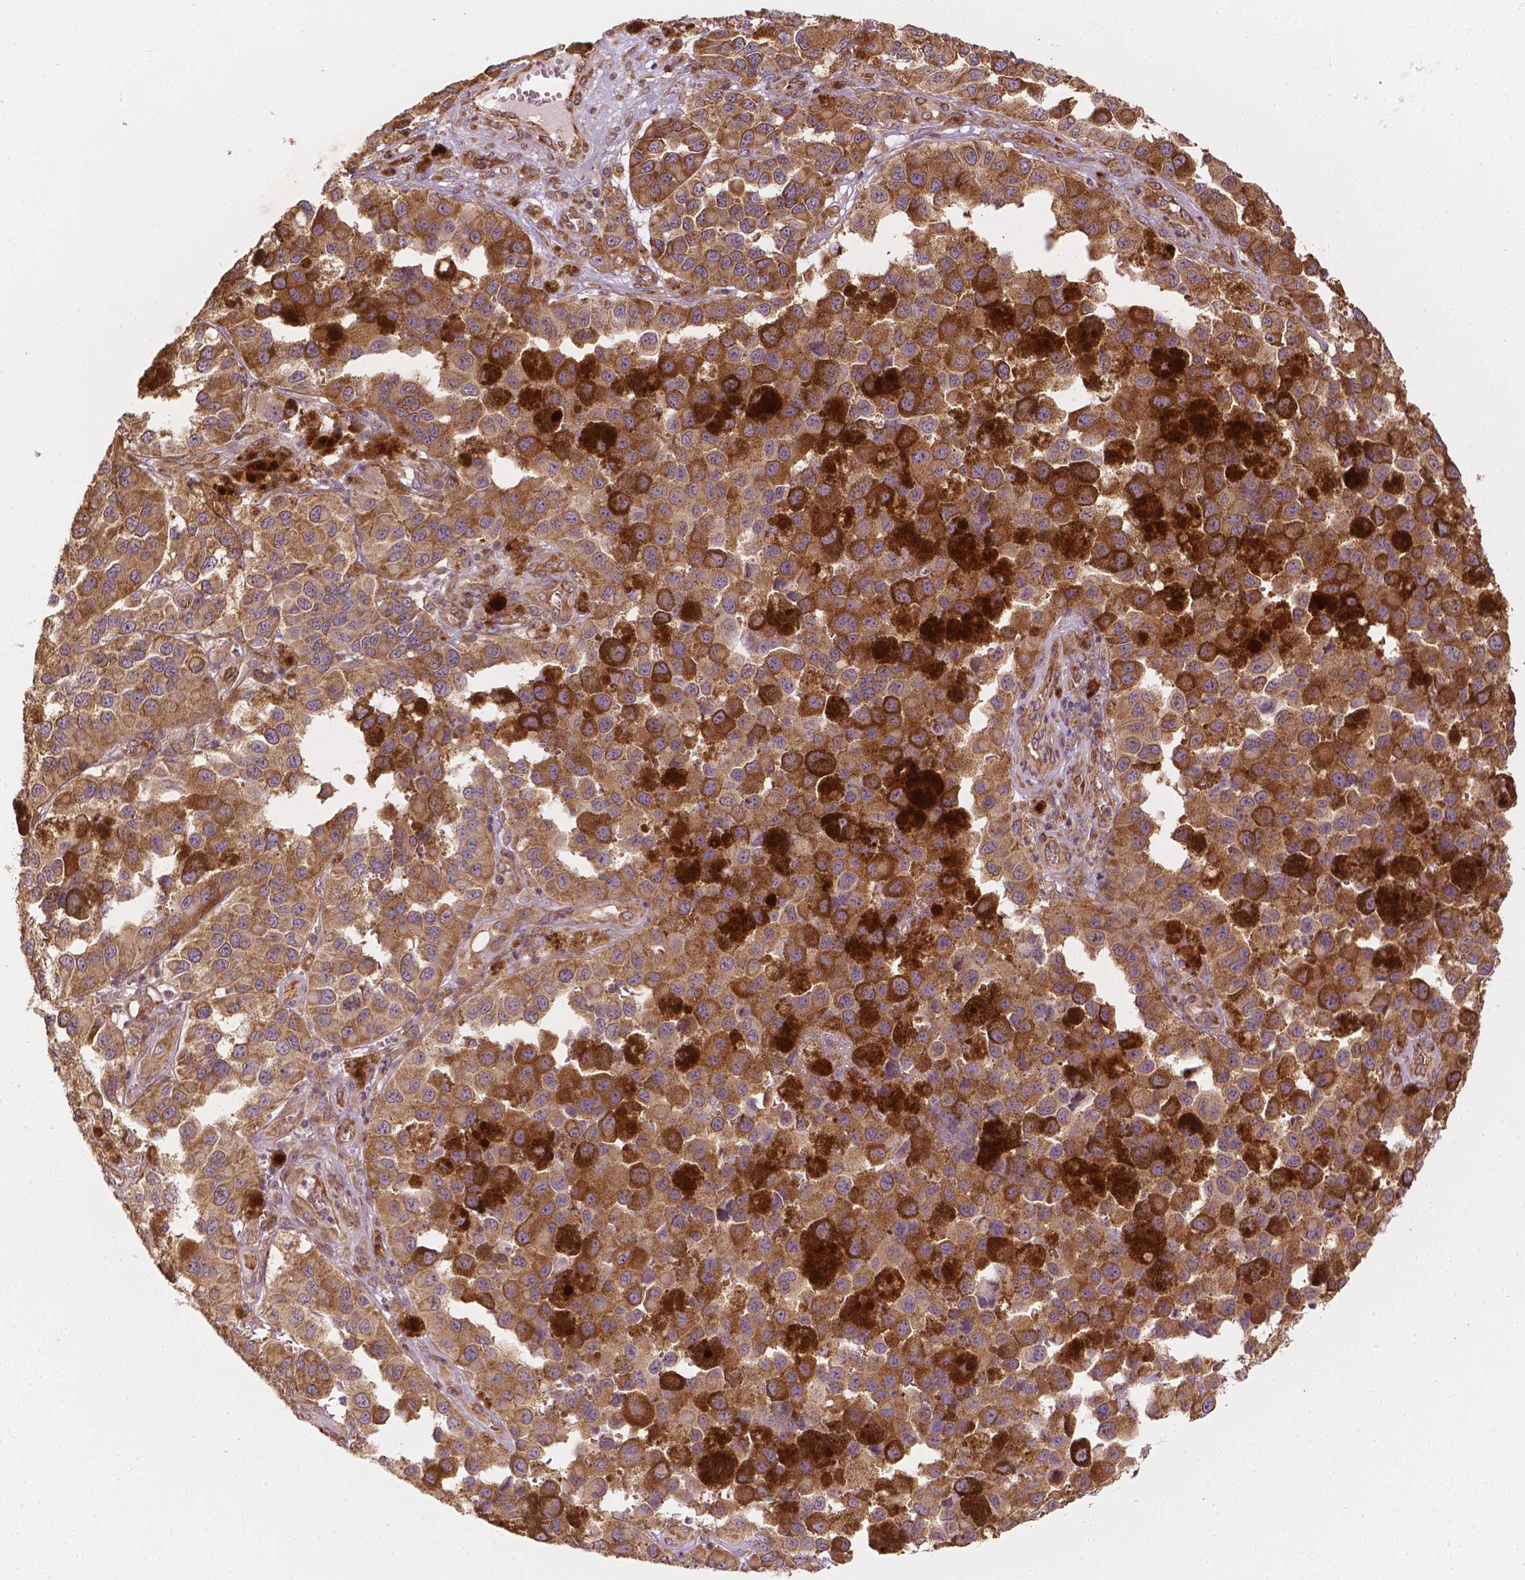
{"staining": {"intensity": "moderate", "quantity": ">75%", "location": "cytoplasmic/membranous"}, "tissue": "melanoma", "cell_type": "Tumor cells", "image_type": "cancer", "snomed": [{"axis": "morphology", "description": "Malignant melanoma, NOS"}, {"axis": "topography", "description": "Skin"}], "caption": "A histopathology image showing moderate cytoplasmic/membranous positivity in approximately >75% of tumor cells in melanoma, as visualized by brown immunohistochemical staining.", "gene": "G3BP1", "patient": {"sex": "female", "age": 58}}